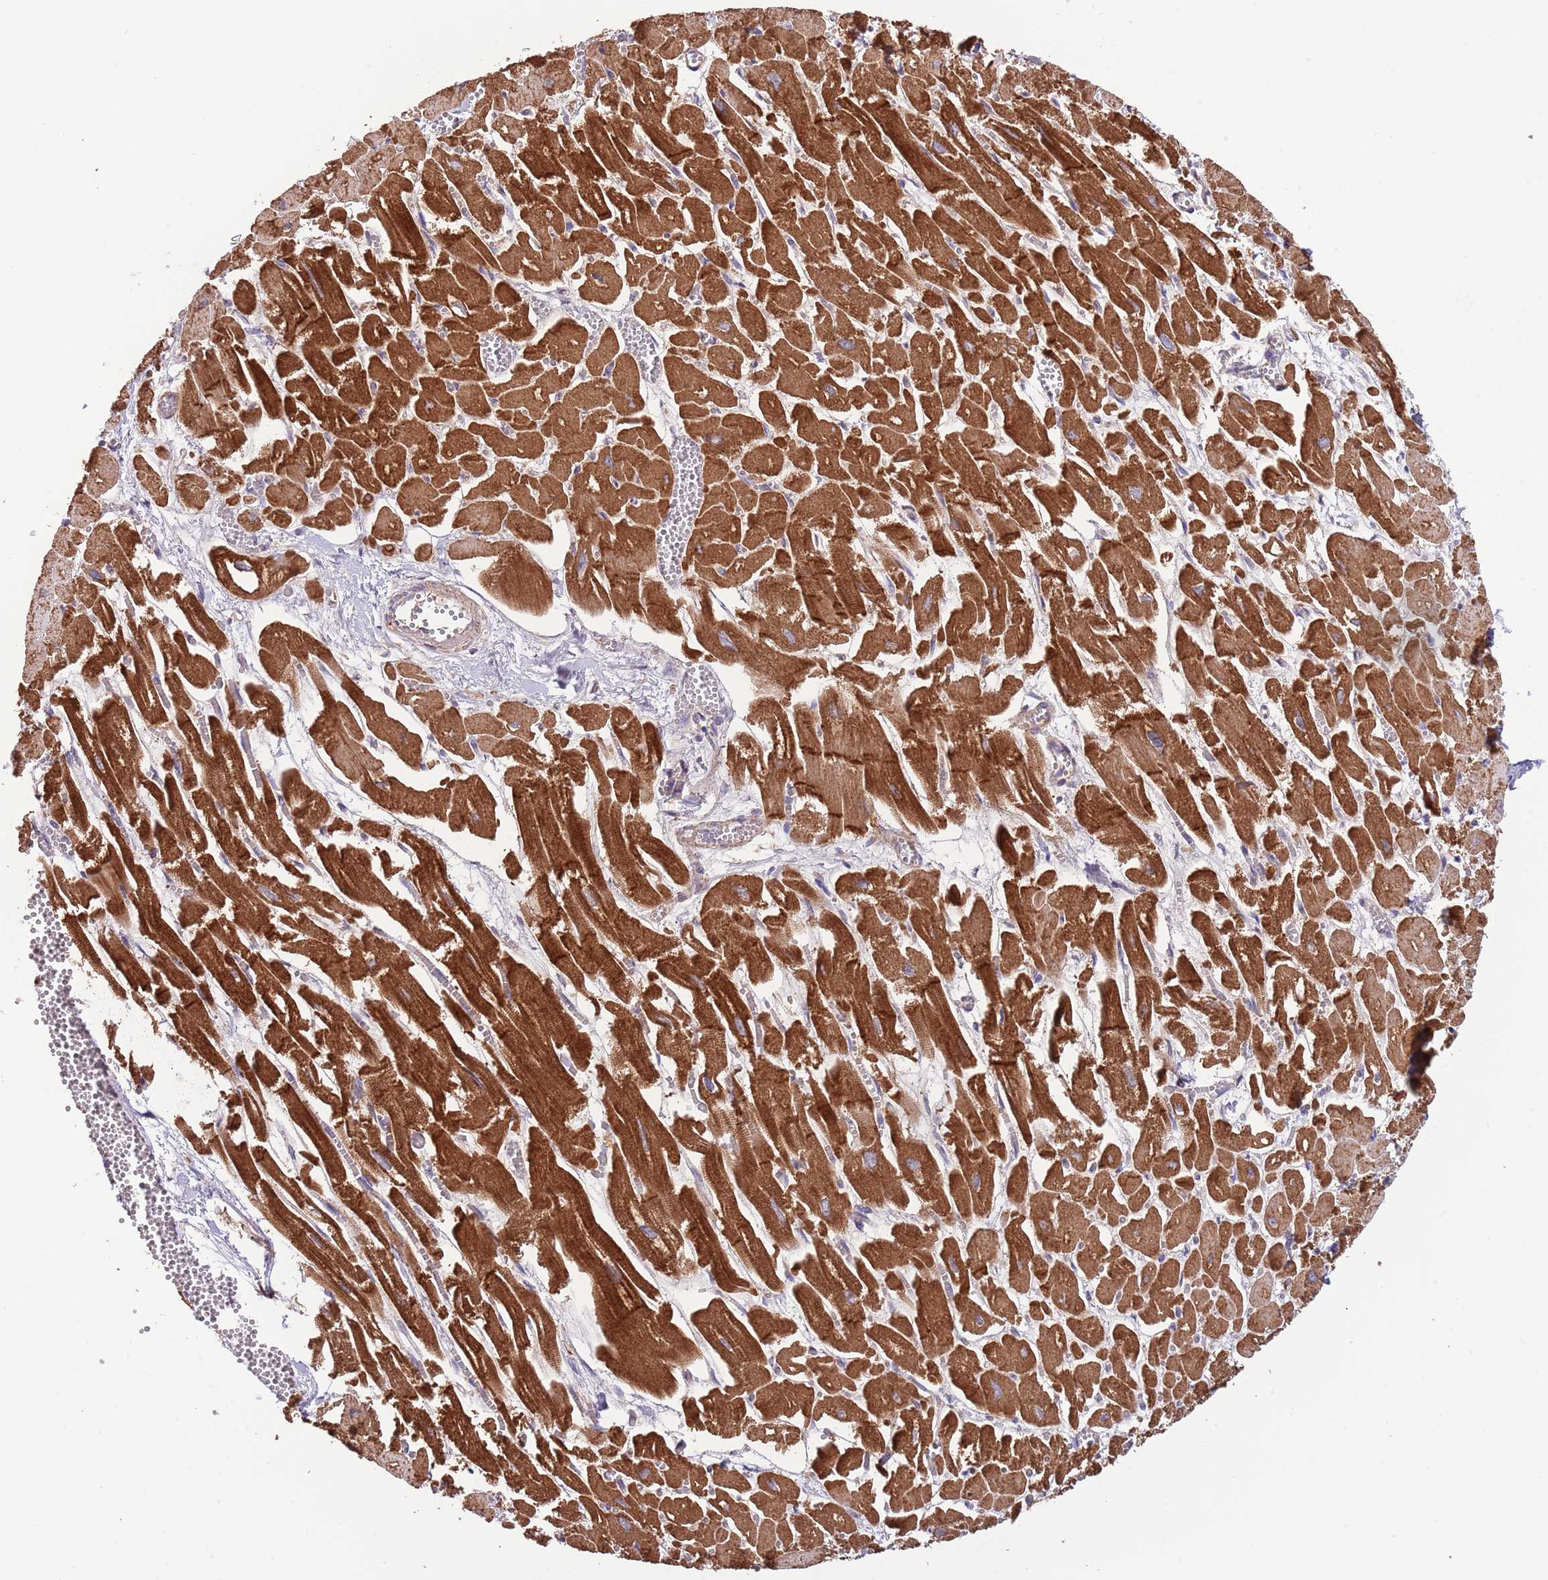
{"staining": {"intensity": "strong", "quantity": ">75%", "location": "cytoplasmic/membranous"}, "tissue": "heart muscle", "cell_type": "Cardiomyocytes", "image_type": "normal", "snomed": [{"axis": "morphology", "description": "Normal tissue, NOS"}, {"axis": "topography", "description": "Heart"}], "caption": "Immunohistochemistry photomicrograph of normal heart muscle stained for a protein (brown), which exhibits high levels of strong cytoplasmic/membranous positivity in approximately >75% of cardiomyocytes.", "gene": "DNAJA3", "patient": {"sex": "male", "age": 54}}